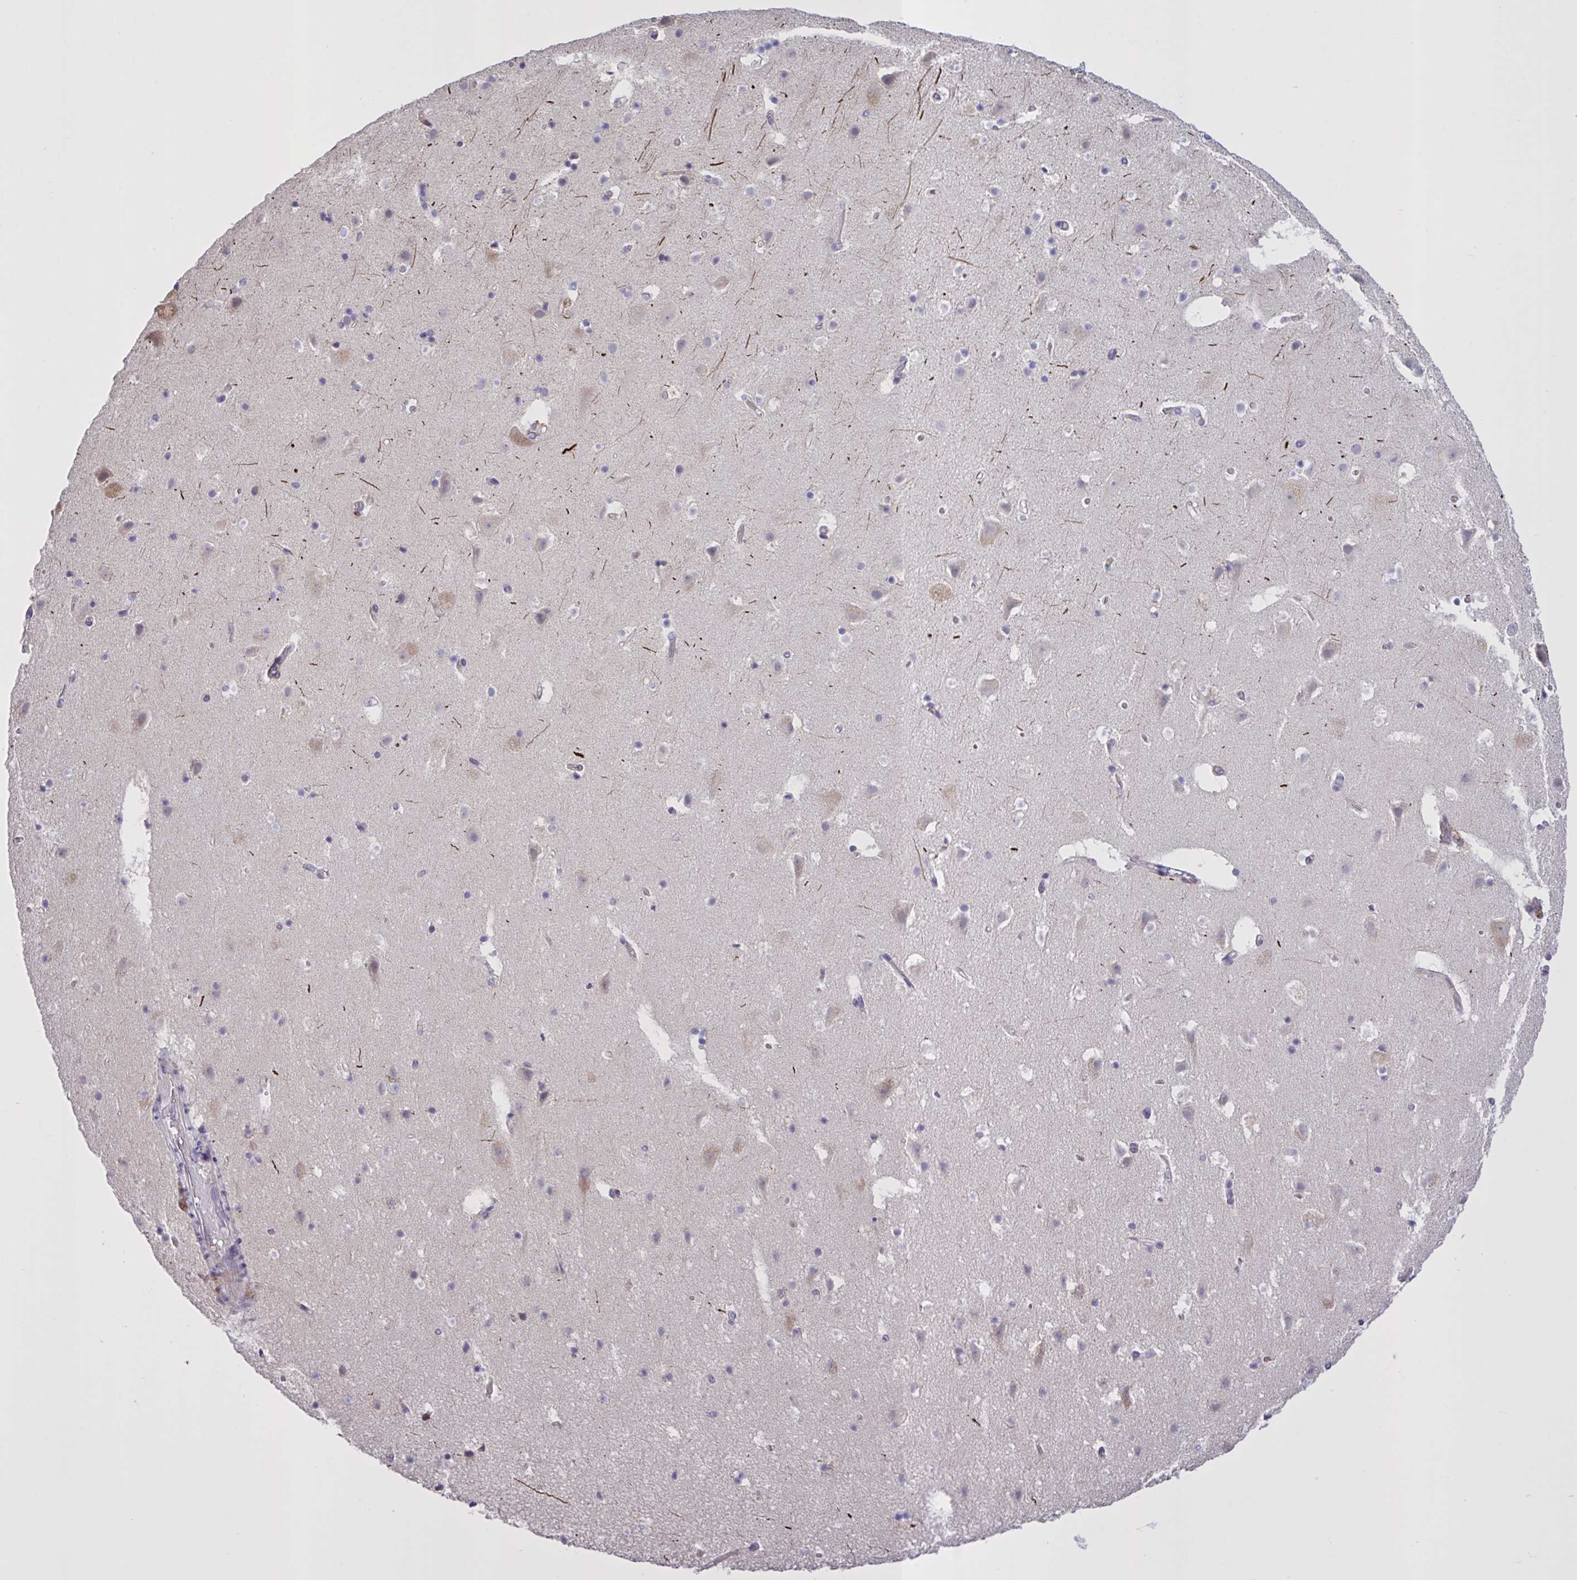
{"staining": {"intensity": "moderate", "quantity": "<25%", "location": "cytoplasmic/membranous"}, "tissue": "cerebral cortex", "cell_type": "Endothelial cells", "image_type": "normal", "snomed": [{"axis": "morphology", "description": "Normal tissue, NOS"}, {"axis": "topography", "description": "Cerebral cortex"}], "caption": "The image exhibits a brown stain indicating the presence of a protein in the cytoplasmic/membranous of endothelial cells in cerebral cortex. (DAB (3,3'-diaminobenzidine) = brown stain, brightfield microscopy at high magnification).", "gene": "MRGPRX2", "patient": {"sex": "female", "age": 42}}